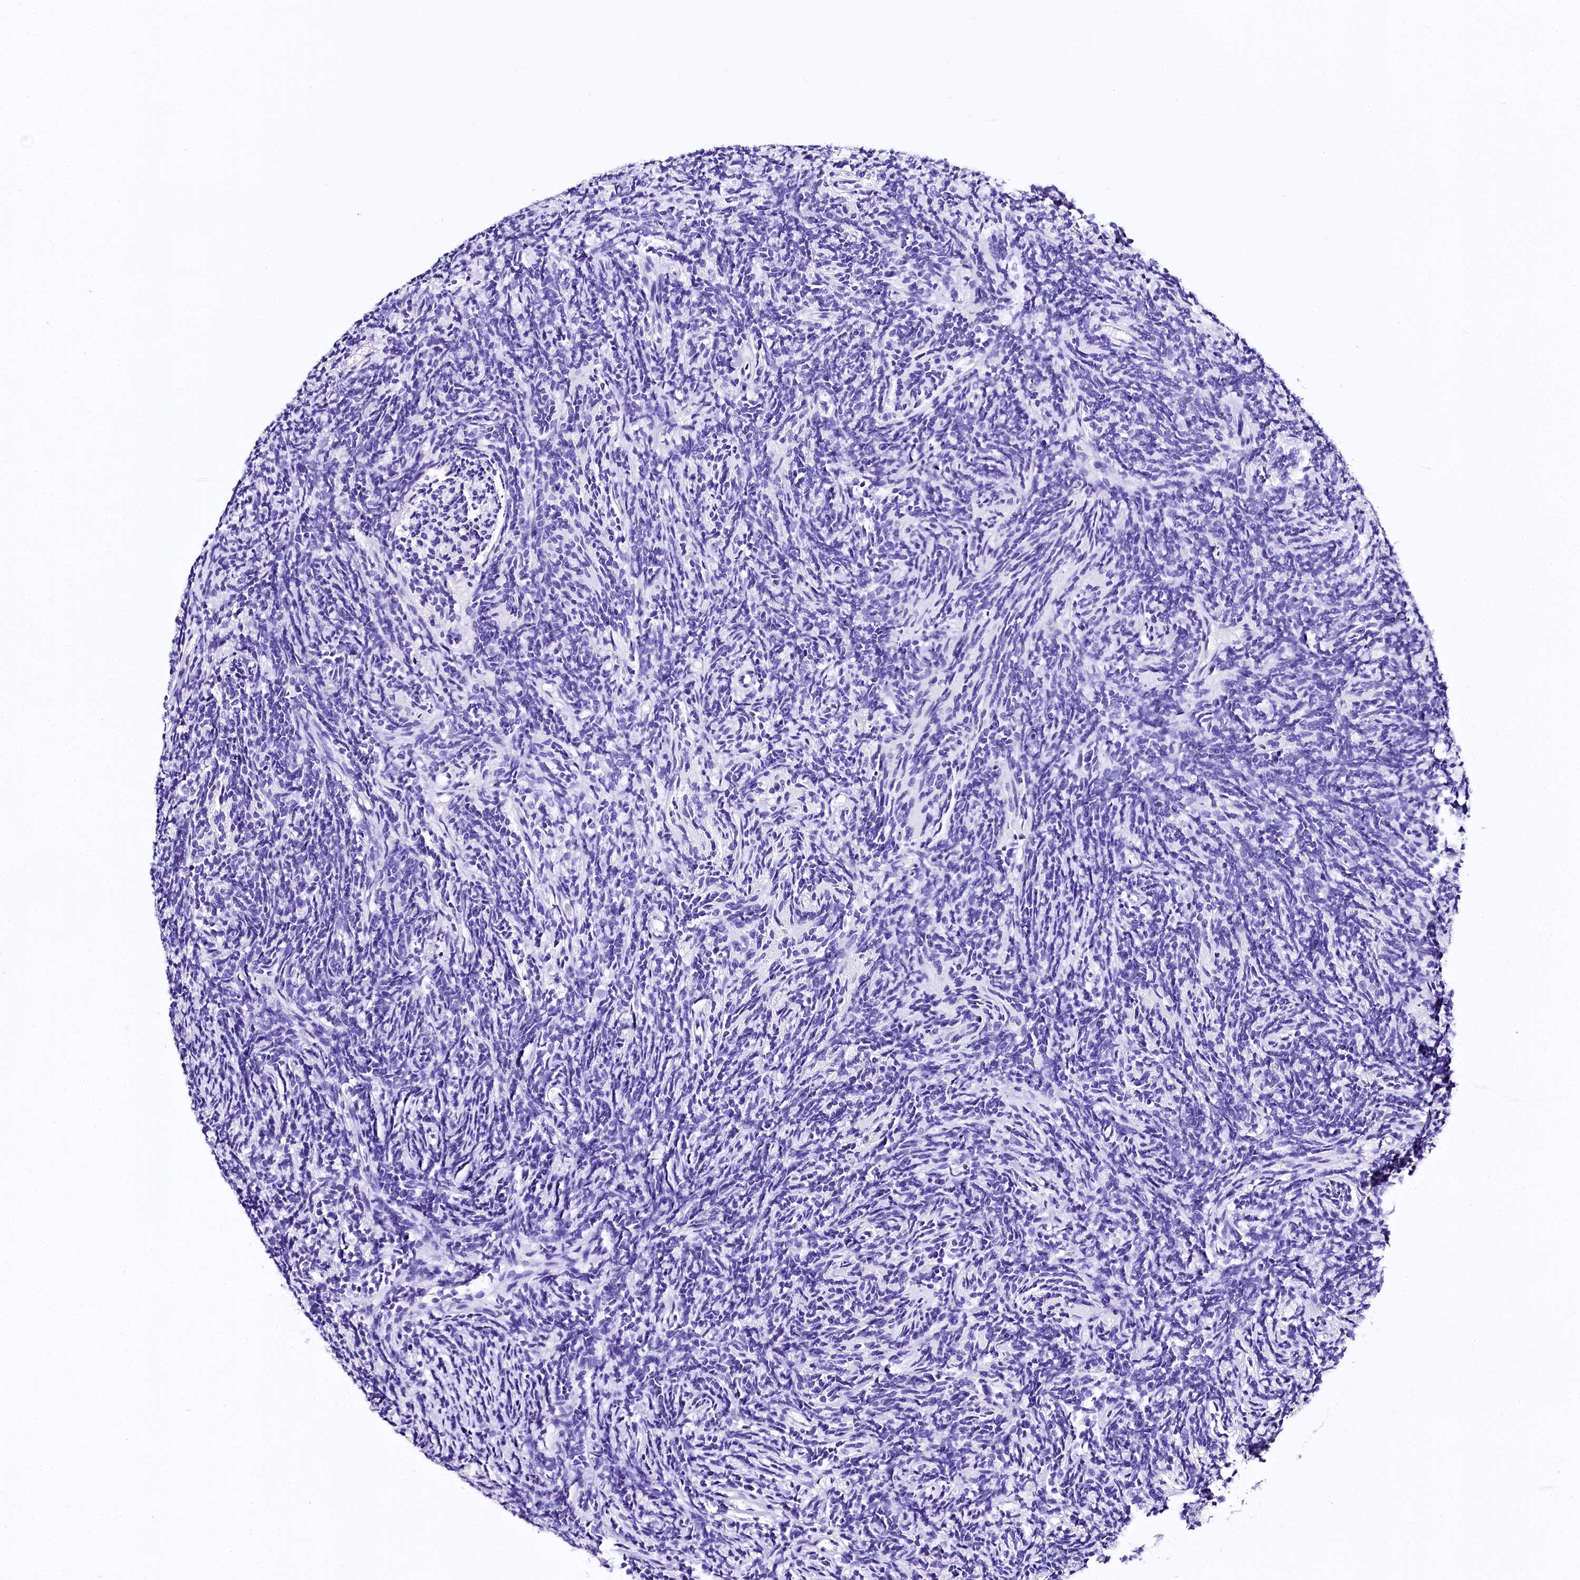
{"staining": {"intensity": "negative", "quantity": "none", "location": "none"}, "tissue": "glioma", "cell_type": "Tumor cells", "image_type": "cancer", "snomed": [{"axis": "morphology", "description": "Glioma, malignant, Low grade"}, {"axis": "topography", "description": "Brain"}], "caption": "This is an immunohistochemistry (IHC) image of glioma. There is no staining in tumor cells.", "gene": "A2ML1", "patient": {"sex": "female", "age": 1}}